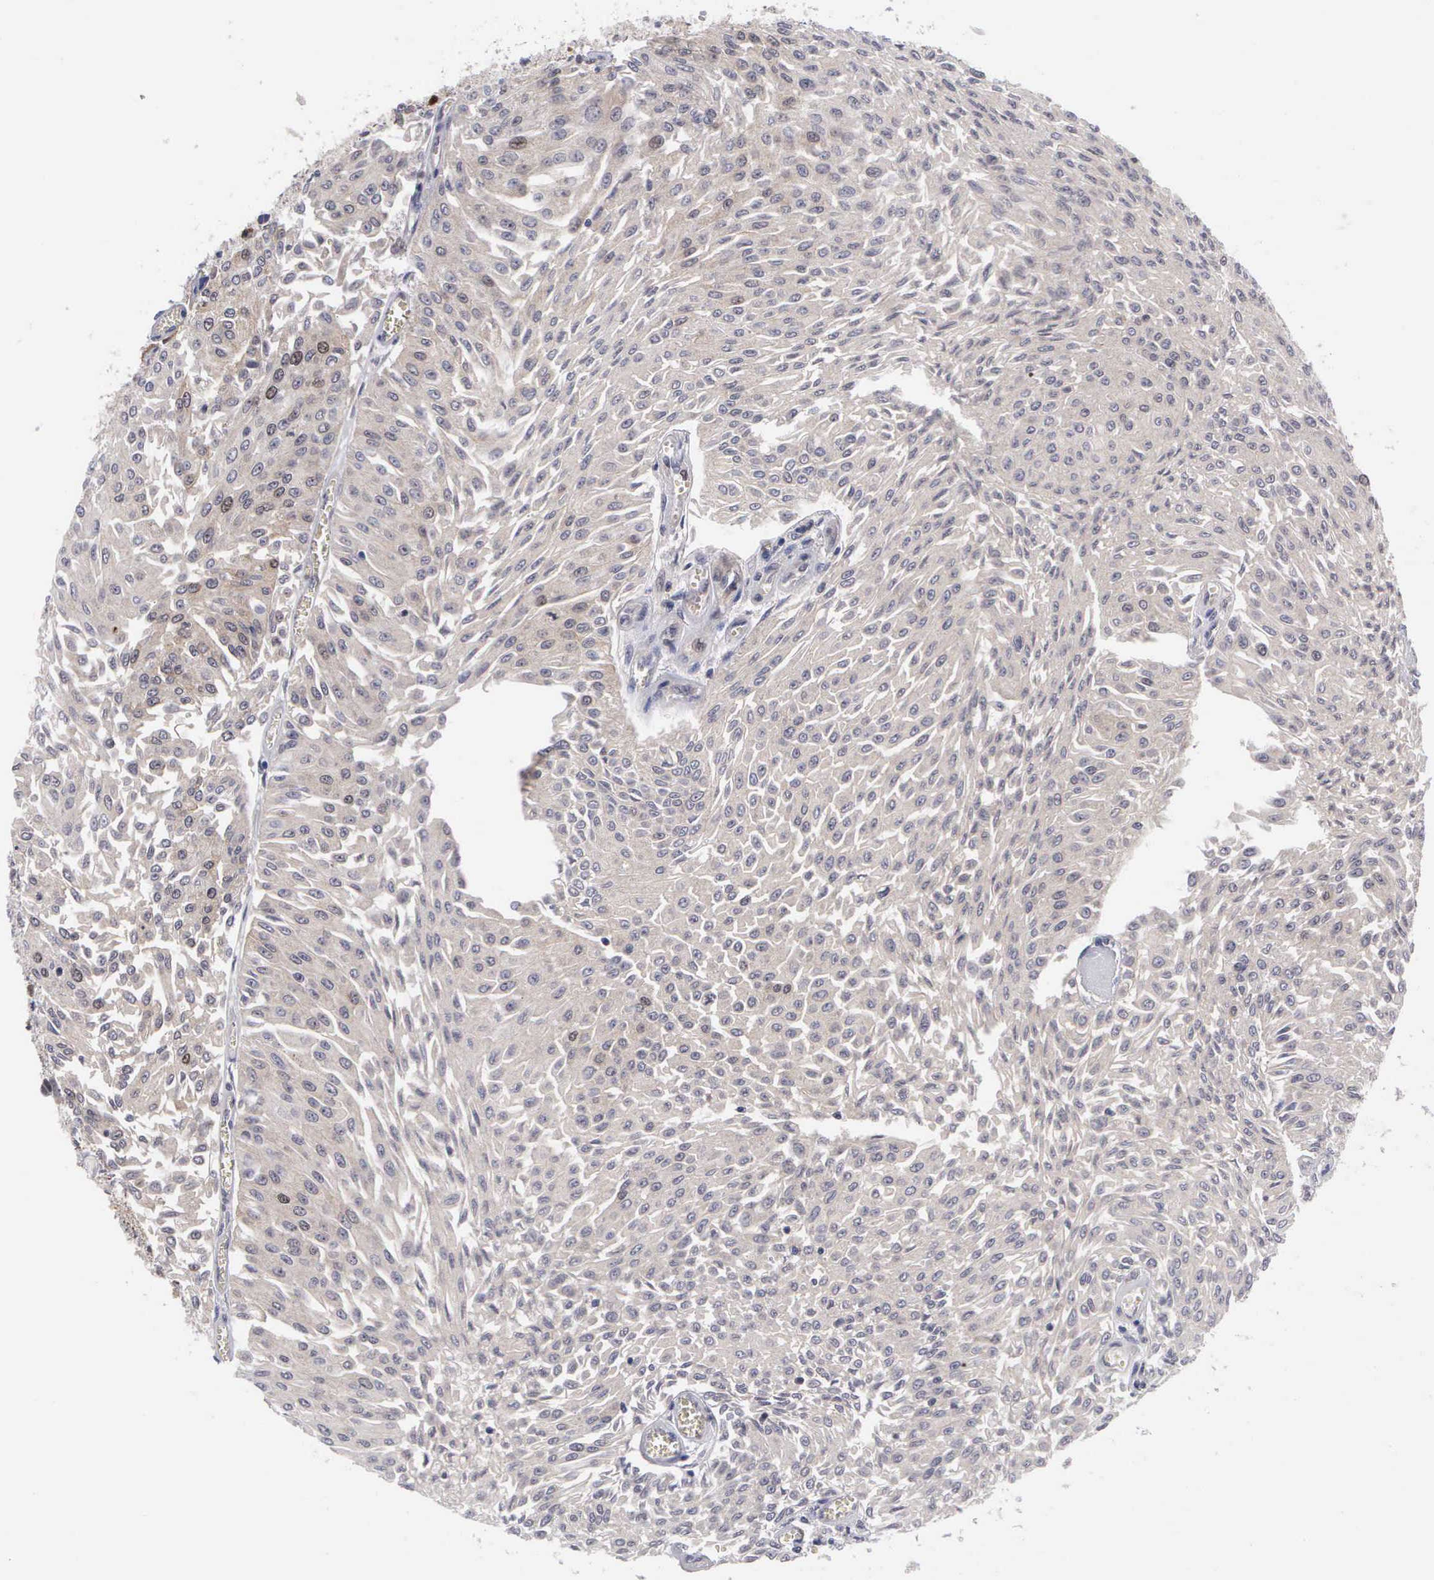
{"staining": {"intensity": "weak", "quantity": ">75%", "location": "cytoplasmic/membranous"}, "tissue": "urothelial cancer", "cell_type": "Tumor cells", "image_type": "cancer", "snomed": [{"axis": "morphology", "description": "Urothelial carcinoma, Low grade"}, {"axis": "topography", "description": "Urinary bladder"}], "caption": "Urothelial cancer stained for a protein (brown) reveals weak cytoplasmic/membranous positive staining in approximately >75% of tumor cells.", "gene": "MAST4", "patient": {"sex": "male", "age": 86}}